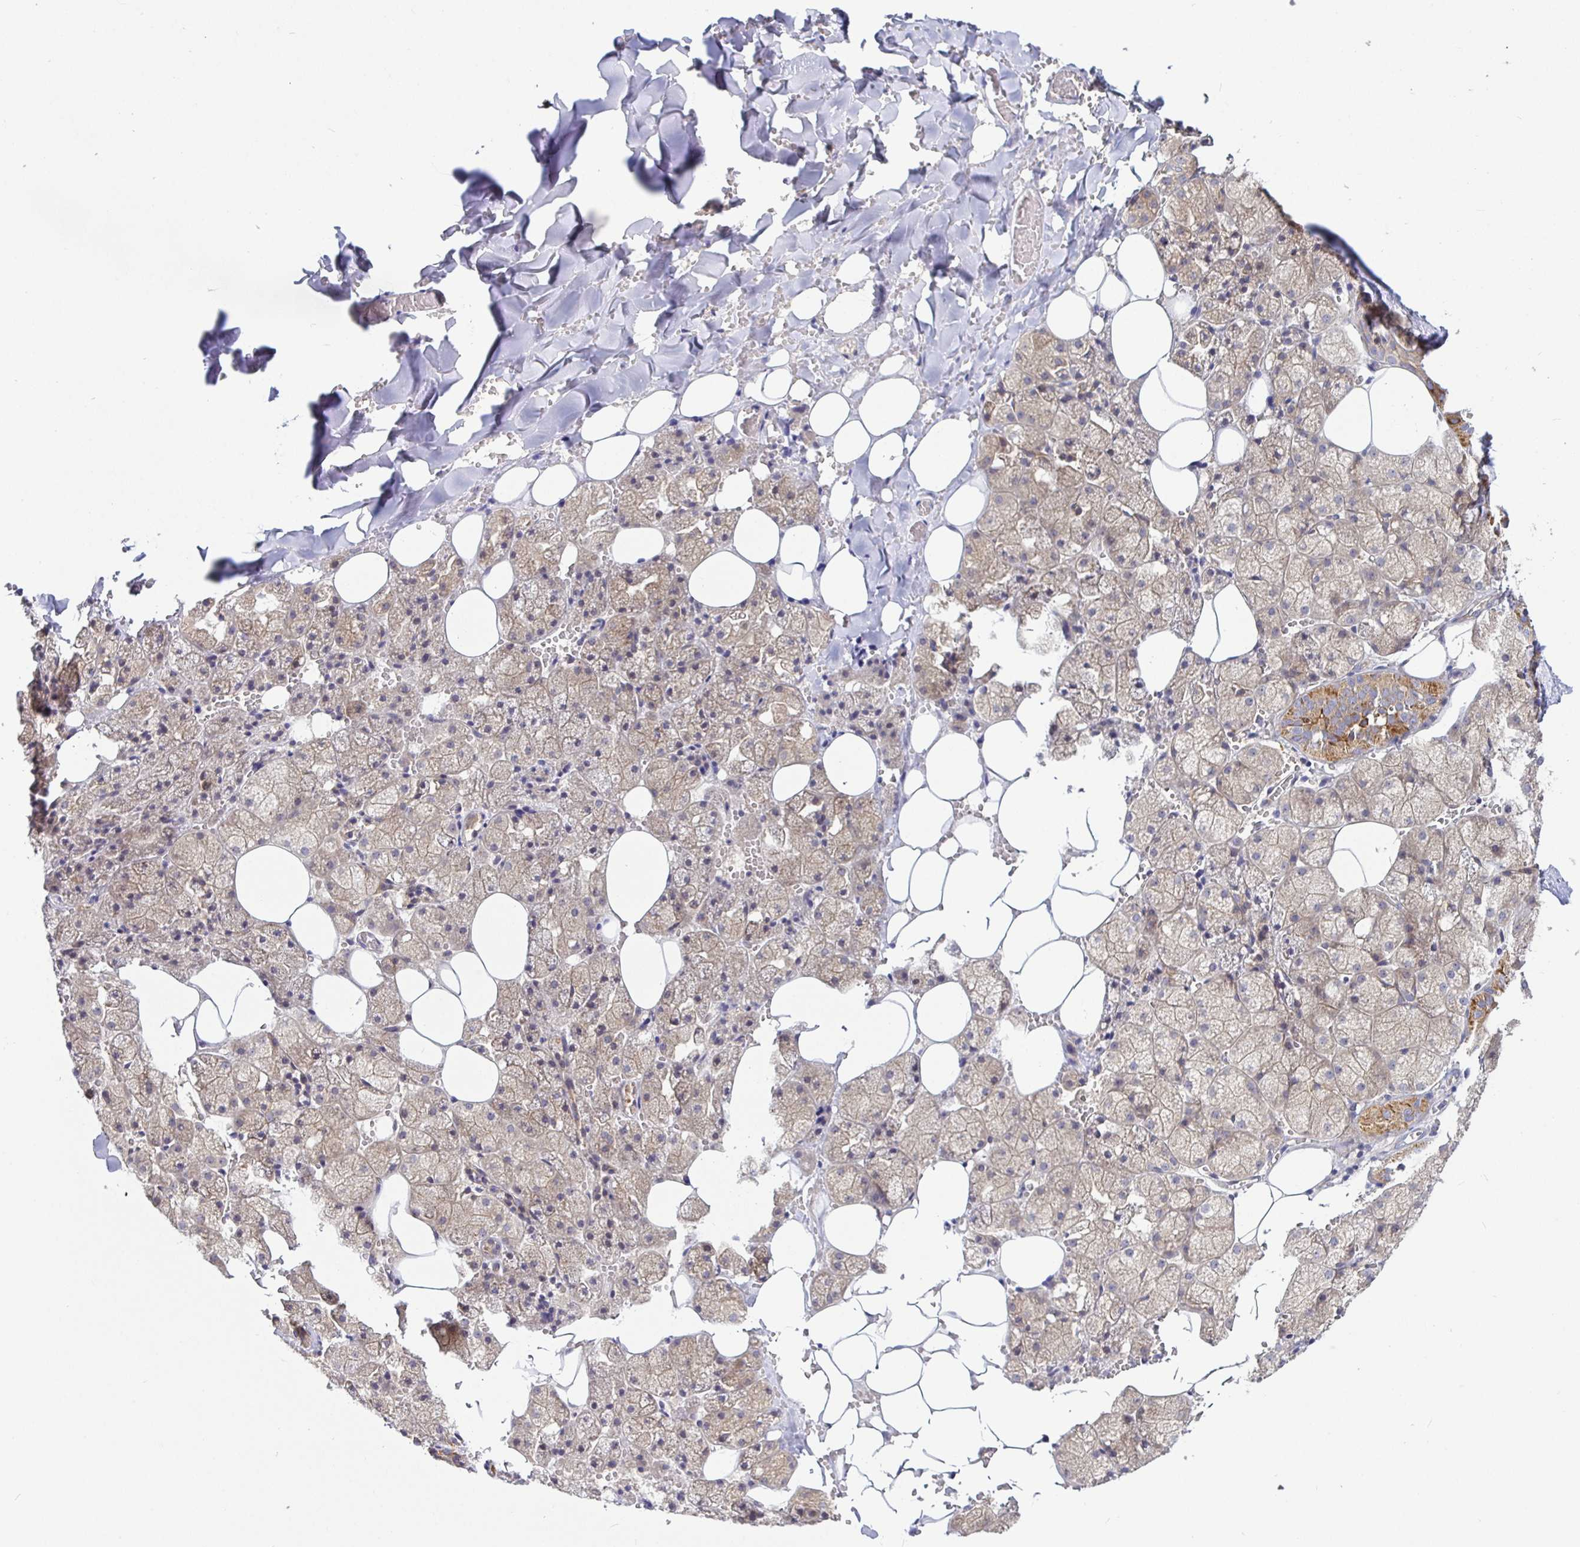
{"staining": {"intensity": "moderate", "quantity": "25%-75%", "location": "cytoplasmic/membranous"}, "tissue": "salivary gland", "cell_type": "Glandular cells", "image_type": "normal", "snomed": [{"axis": "morphology", "description": "Normal tissue, NOS"}, {"axis": "topography", "description": "Salivary gland"}, {"axis": "topography", "description": "Peripheral nerve tissue"}], "caption": "Protein staining of benign salivary gland demonstrates moderate cytoplasmic/membranous staining in about 25%-75% of glandular cells. (DAB = brown stain, brightfield microscopy at high magnification).", "gene": "SNX8", "patient": {"sex": "male", "age": 38}}